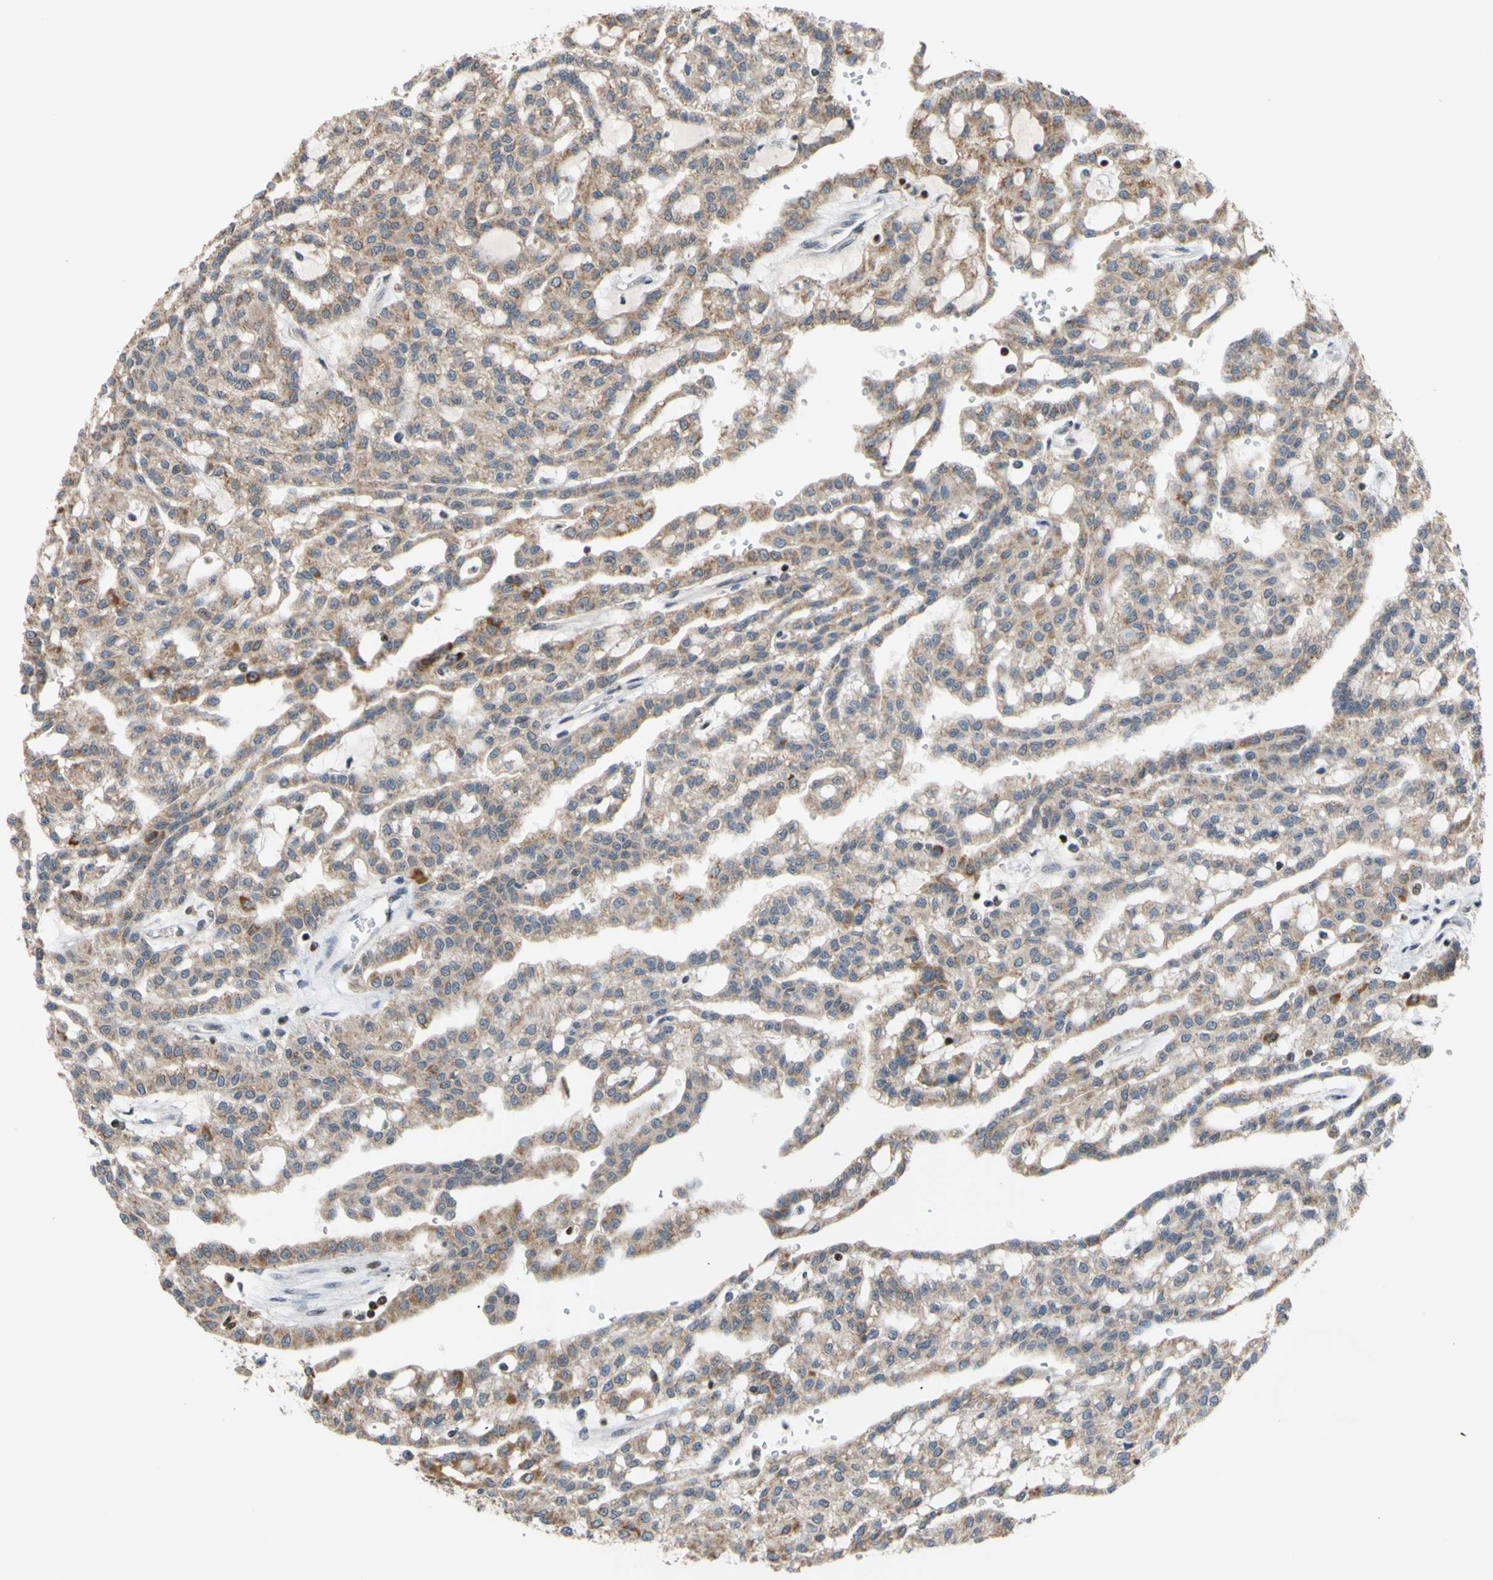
{"staining": {"intensity": "moderate", "quantity": ">75%", "location": "cytoplasmic/membranous"}, "tissue": "renal cancer", "cell_type": "Tumor cells", "image_type": "cancer", "snomed": [{"axis": "morphology", "description": "Adenocarcinoma, NOS"}, {"axis": "topography", "description": "Kidney"}], "caption": "Protein staining reveals moderate cytoplasmic/membranous expression in approximately >75% of tumor cells in adenocarcinoma (renal).", "gene": "SP4", "patient": {"sex": "male", "age": 63}}